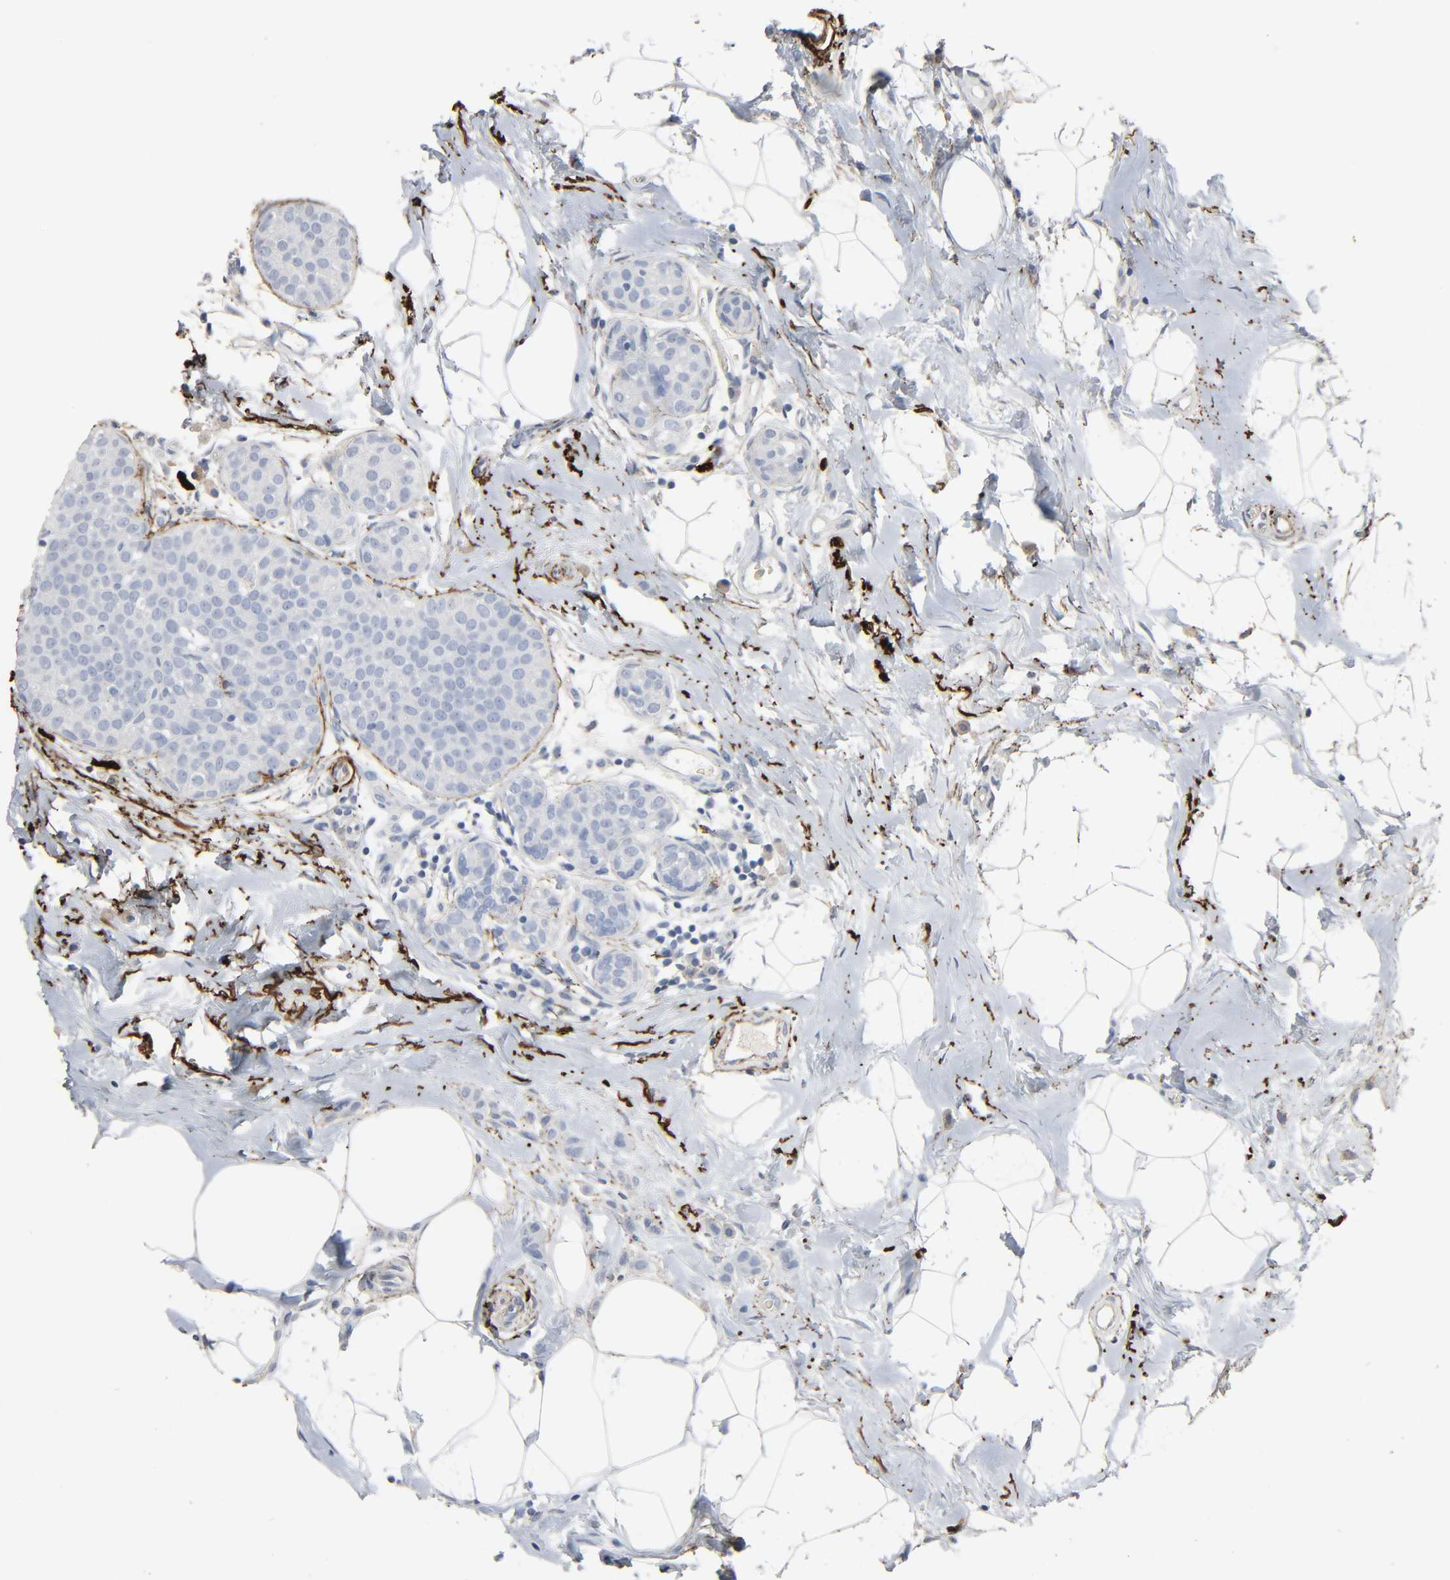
{"staining": {"intensity": "negative", "quantity": "none", "location": "none"}, "tissue": "breast cancer", "cell_type": "Tumor cells", "image_type": "cancer", "snomed": [{"axis": "morphology", "description": "Lobular carcinoma, in situ"}, {"axis": "morphology", "description": "Lobular carcinoma"}, {"axis": "topography", "description": "Breast"}], "caption": "The histopathology image demonstrates no significant expression in tumor cells of breast cancer (lobular carcinoma in situ).", "gene": "FBLN5", "patient": {"sex": "female", "age": 41}}